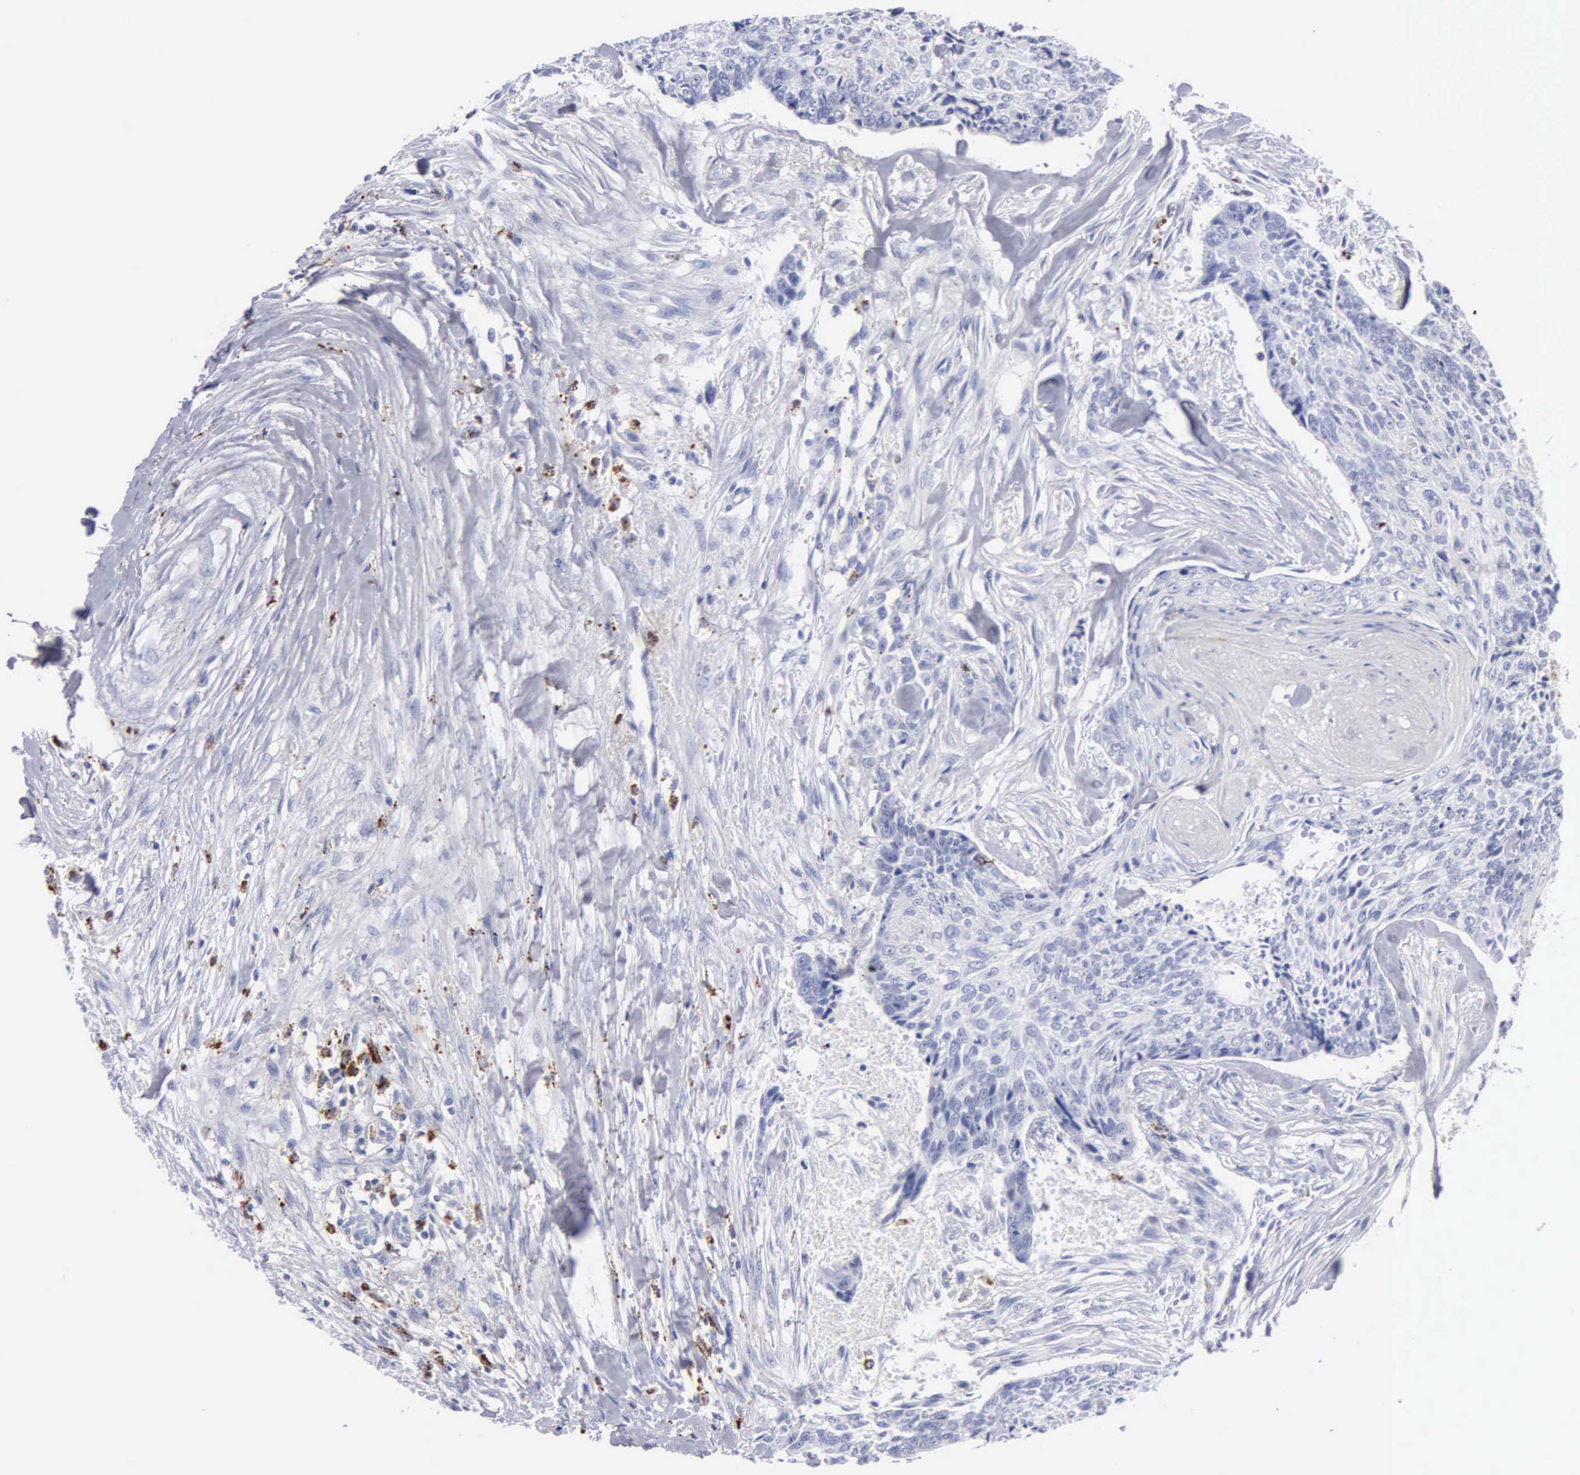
{"staining": {"intensity": "negative", "quantity": "none", "location": "none"}, "tissue": "head and neck cancer", "cell_type": "Tumor cells", "image_type": "cancer", "snomed": [{"axis": "morphology", "description": "Squamous cell carcinoma, NOS"}, {"axis": "topography", "description": "Salivary gland"}, {"axis": "topography", "description": "Head-Neck"}], "caption": "Tumor cells are negative for brown protein staining in head and neck squamous cell carcinoma. Brightfield microscopy of immunohistochemistry (IHC) stained with DAB (3,3'-diaminobenzidine) (brown) and hematoxylin (blue), captured at high magnification.", "gene": "CTSH", "patient": {"sex": "male", "age": 70}}